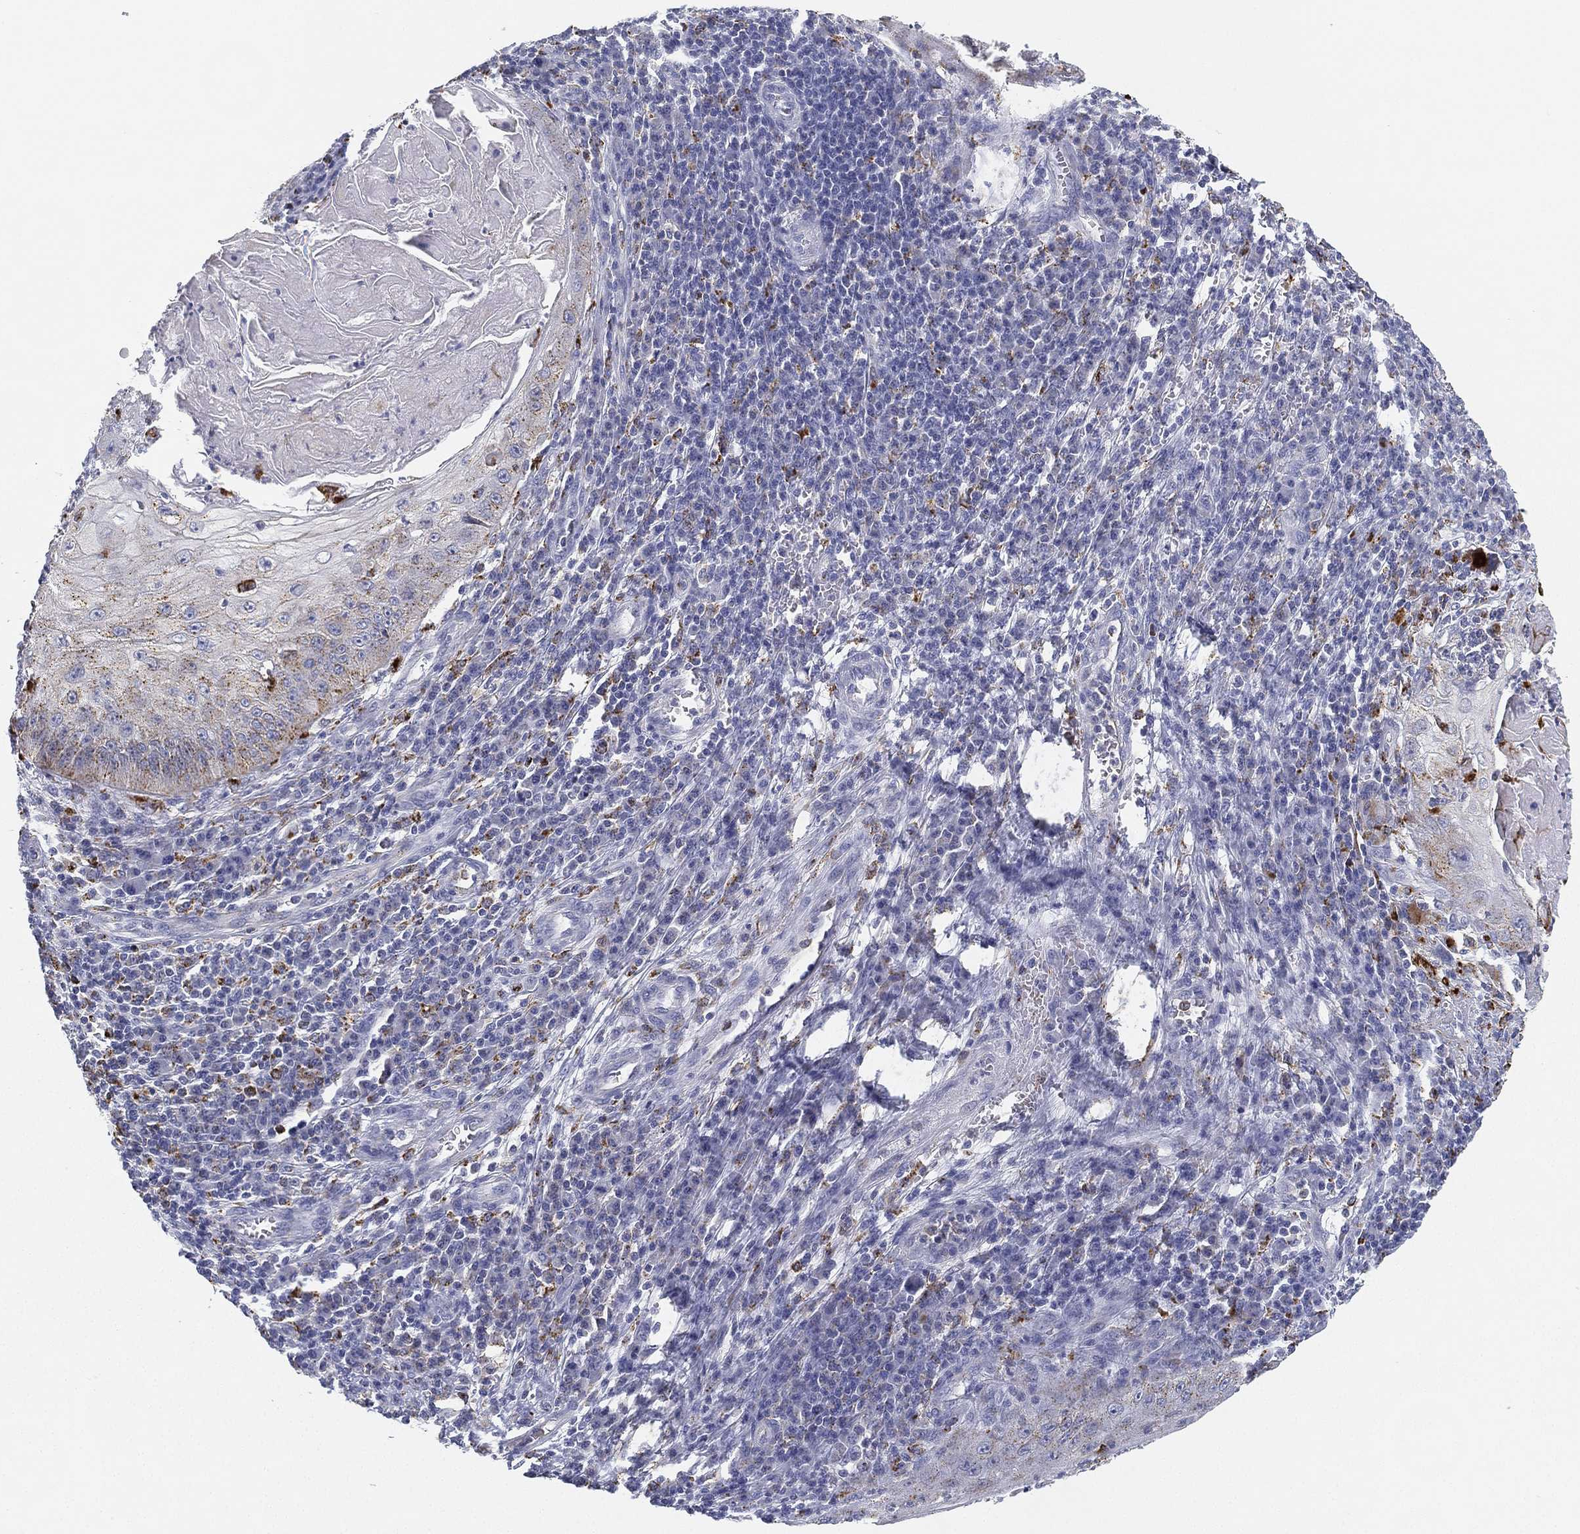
{"staining": {"intensity": "moderate", "quantity": "<25%", "location": "cytoplasmic/membranous"}, "tissue": "skin cancer", "cell_type": "Tumor cells", "image_type": "cancer", "snomed": [{"axis": "morphology", "description": "Squamous cell carcinoma, NOS"}, {"axis": "topography", "description": "Skin"}], "caption": "Skin squamous cell carcinoma stained for a protein (brown) demonstrates moderate cytoplasmic/membranous positive expression in about <25% of tumor cells.", "gene": "NPC2", "patient": {"sex": "male", "age": 70}}